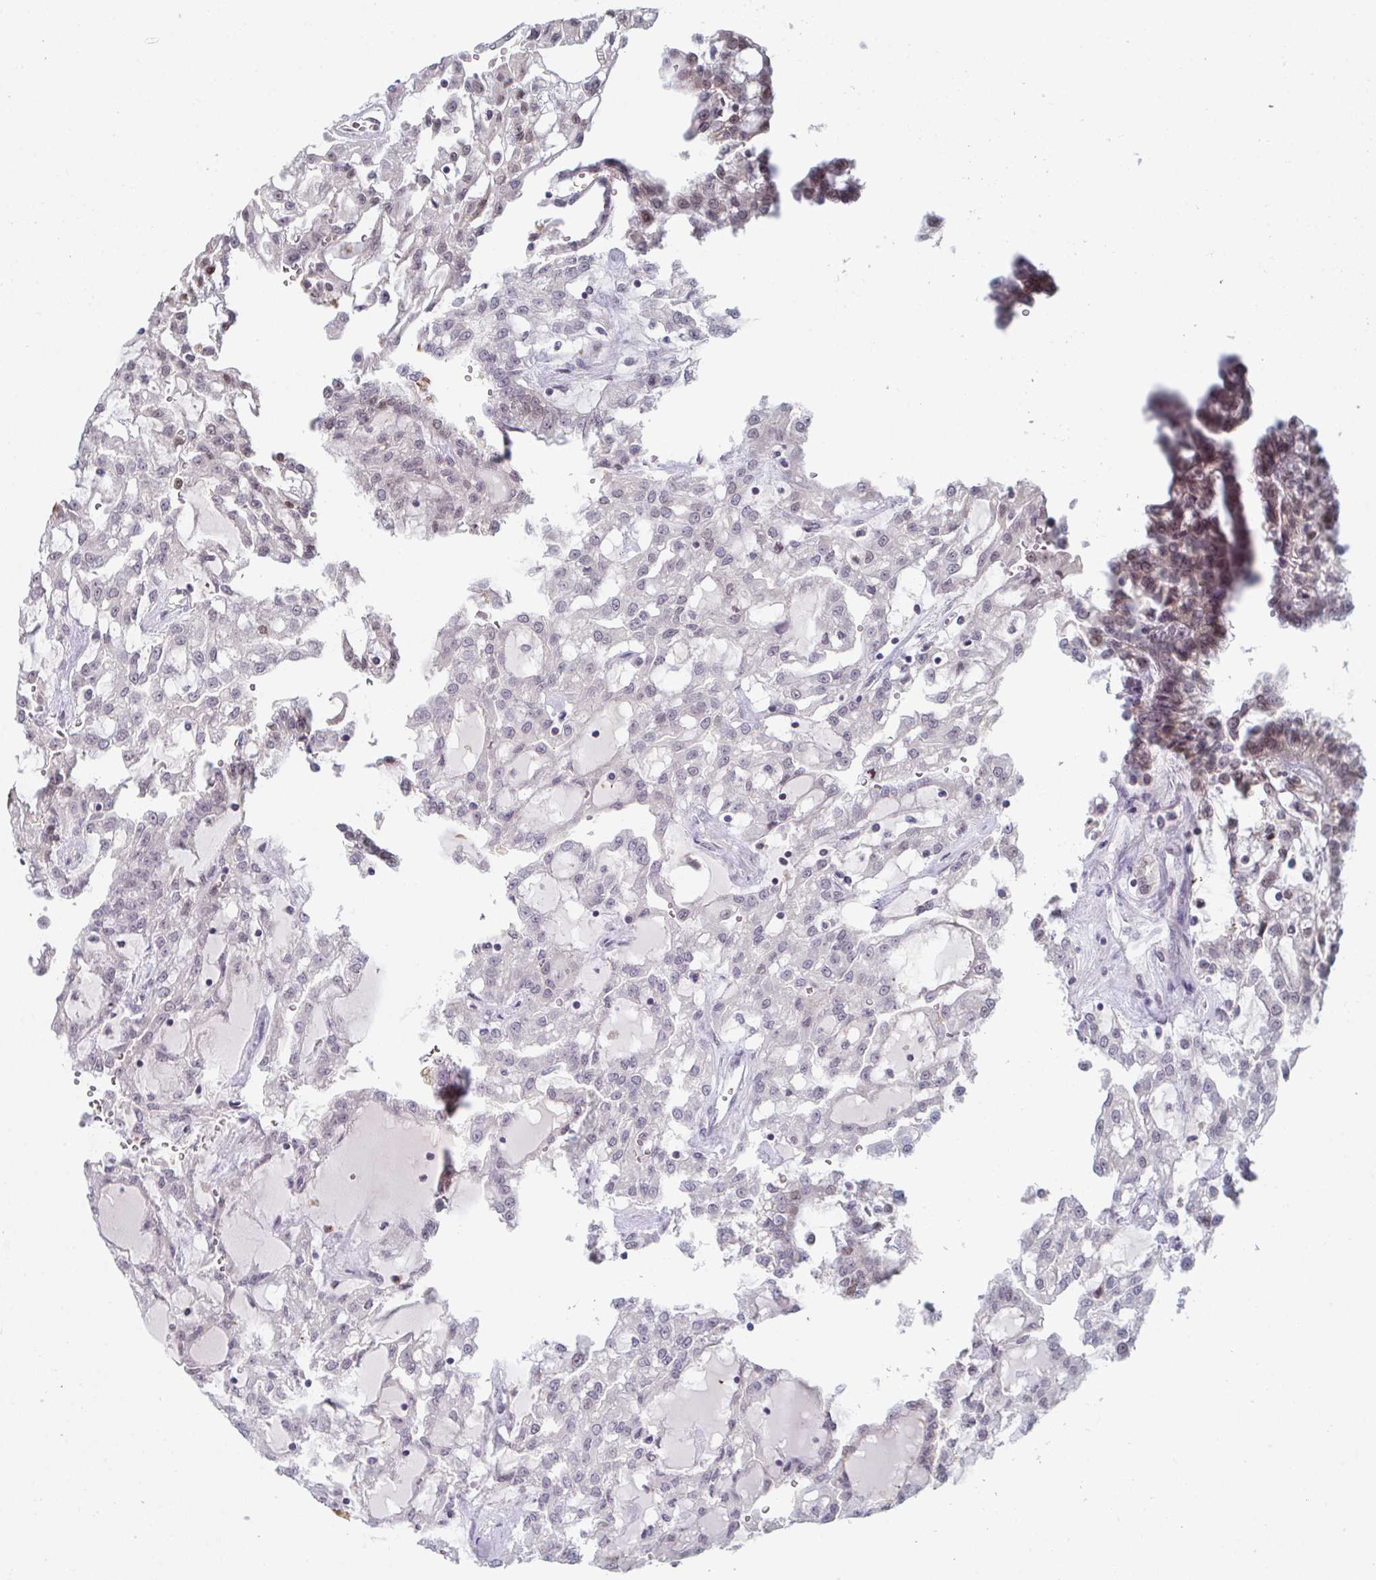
{"staining": {"intensity": "negative", "quantity": "none", "location": "none"}, "tissue": "renal cancer", "cell_type": "Tumor cells", "image_type": "cancer", "snomed": [{"axis": "morphology", "description": "Adenocarcinoma, NOS"}, {"axis": "topography", "description": "Kidney"}], "caption": "Immunohistochemical staining of renal cancer (adenocarcinoma) reveals no significant expression in tumor cells. The staining was performed using DAB to visualize the protein expression in brown, while the nuclei were stained in blue with hematoxylin (Magnification: 20x).", "gene": "ZNF214", "patient": {"sex": "male", "age": 63}}